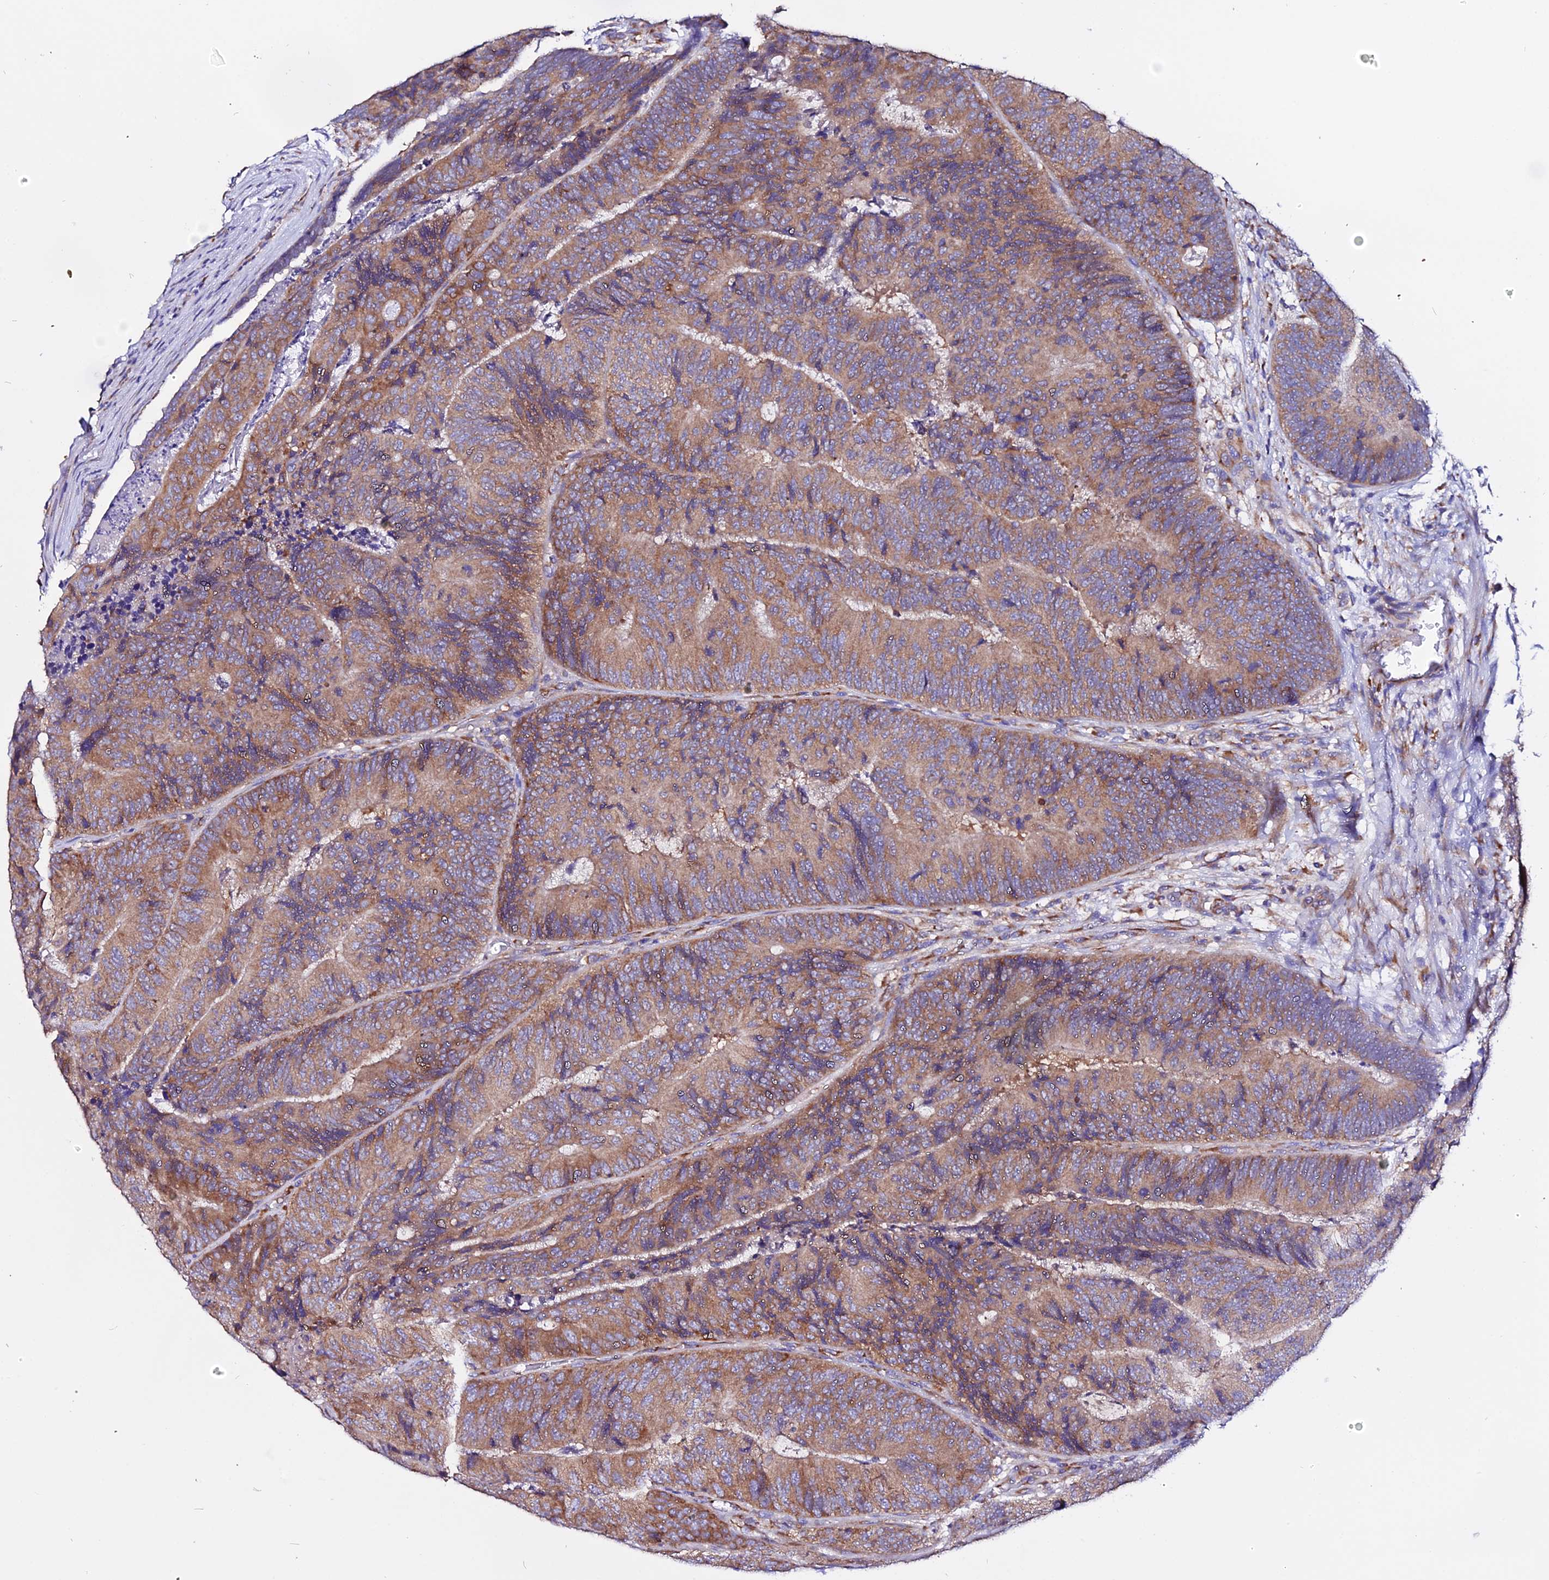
{"staining": {"intensity": "moderate", "quantity": ">75%", "location": "cytoplasmic/membranous"}, "tissue": "colorectal cancer", "cell_type": "Tumor cells", "image_type": "cancer", "snomed": [{"axis": "morphology", "description": "Adenocarcinoma, NOS"}, {"axis": "topography", "description": "Colon"}], "caption": "Immunohistochemical staining of colorectal cancer (adenocarcinoma) displays moderate cytoplasmic/membranous protein staining in approximately >75% of tumor cells.", "gene": "EEF1G", "patient": {"sex": "female", "age": 67}}